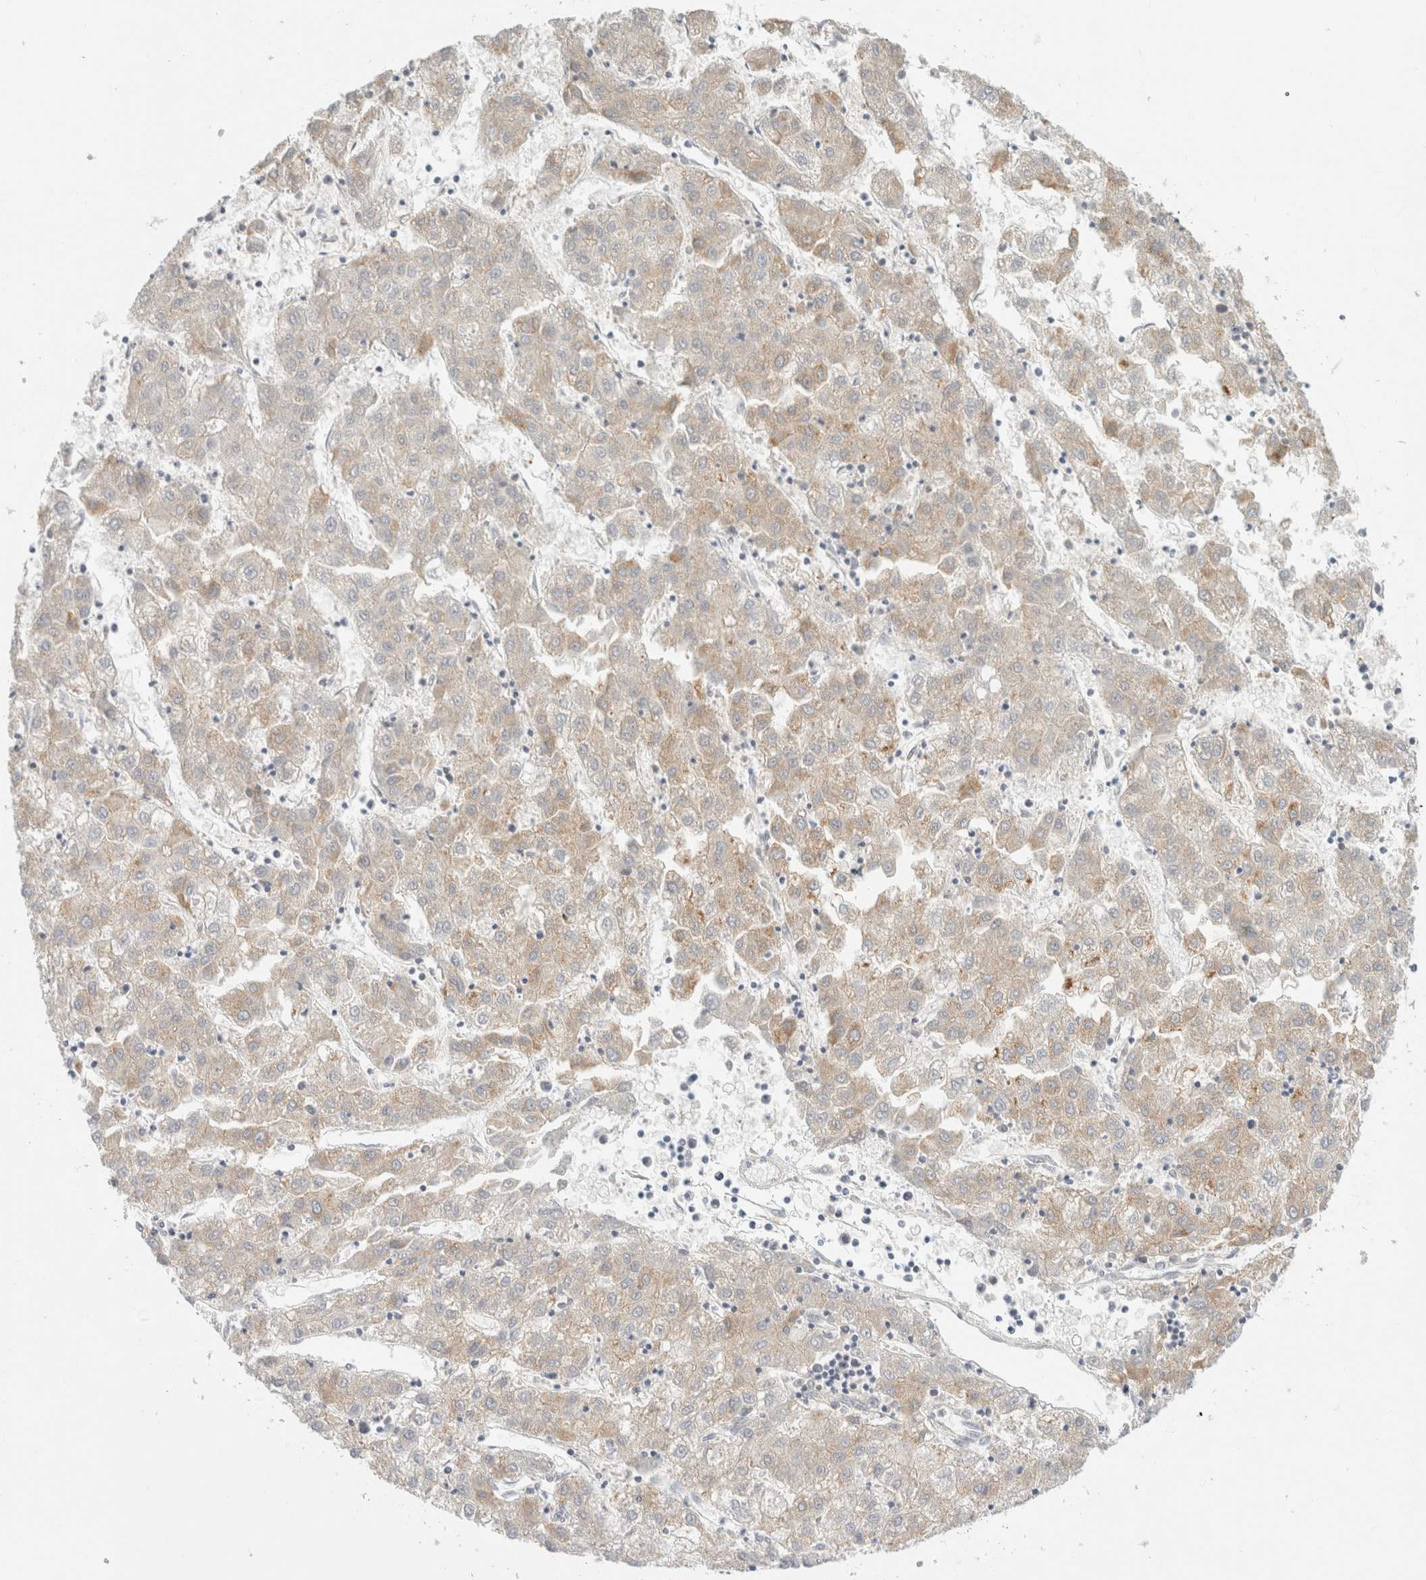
{"staining": {"intensity": "weak", "quantity": "25%-75%", "location": "cytoplasmic/membranous"}, "tissue": "liver cancer", "cell_type": "Tumor cells", "image_type": "cancer", "snomed": [{"axis": "morphology", "description": "Carcinoma, Hepatocellular, NOS"}, {"axis": "topography", "description": "Liver"}], "caption": "Approximately 25%-75% of tumor cells in hepatocellular carcinoma (liver) reveal weak cytoplasmic/membranous protein positivity as visualized by brown immunohistochemical staining.", "gene": "SDR16C5", "patient": {"sex": "male", "age": 72}}